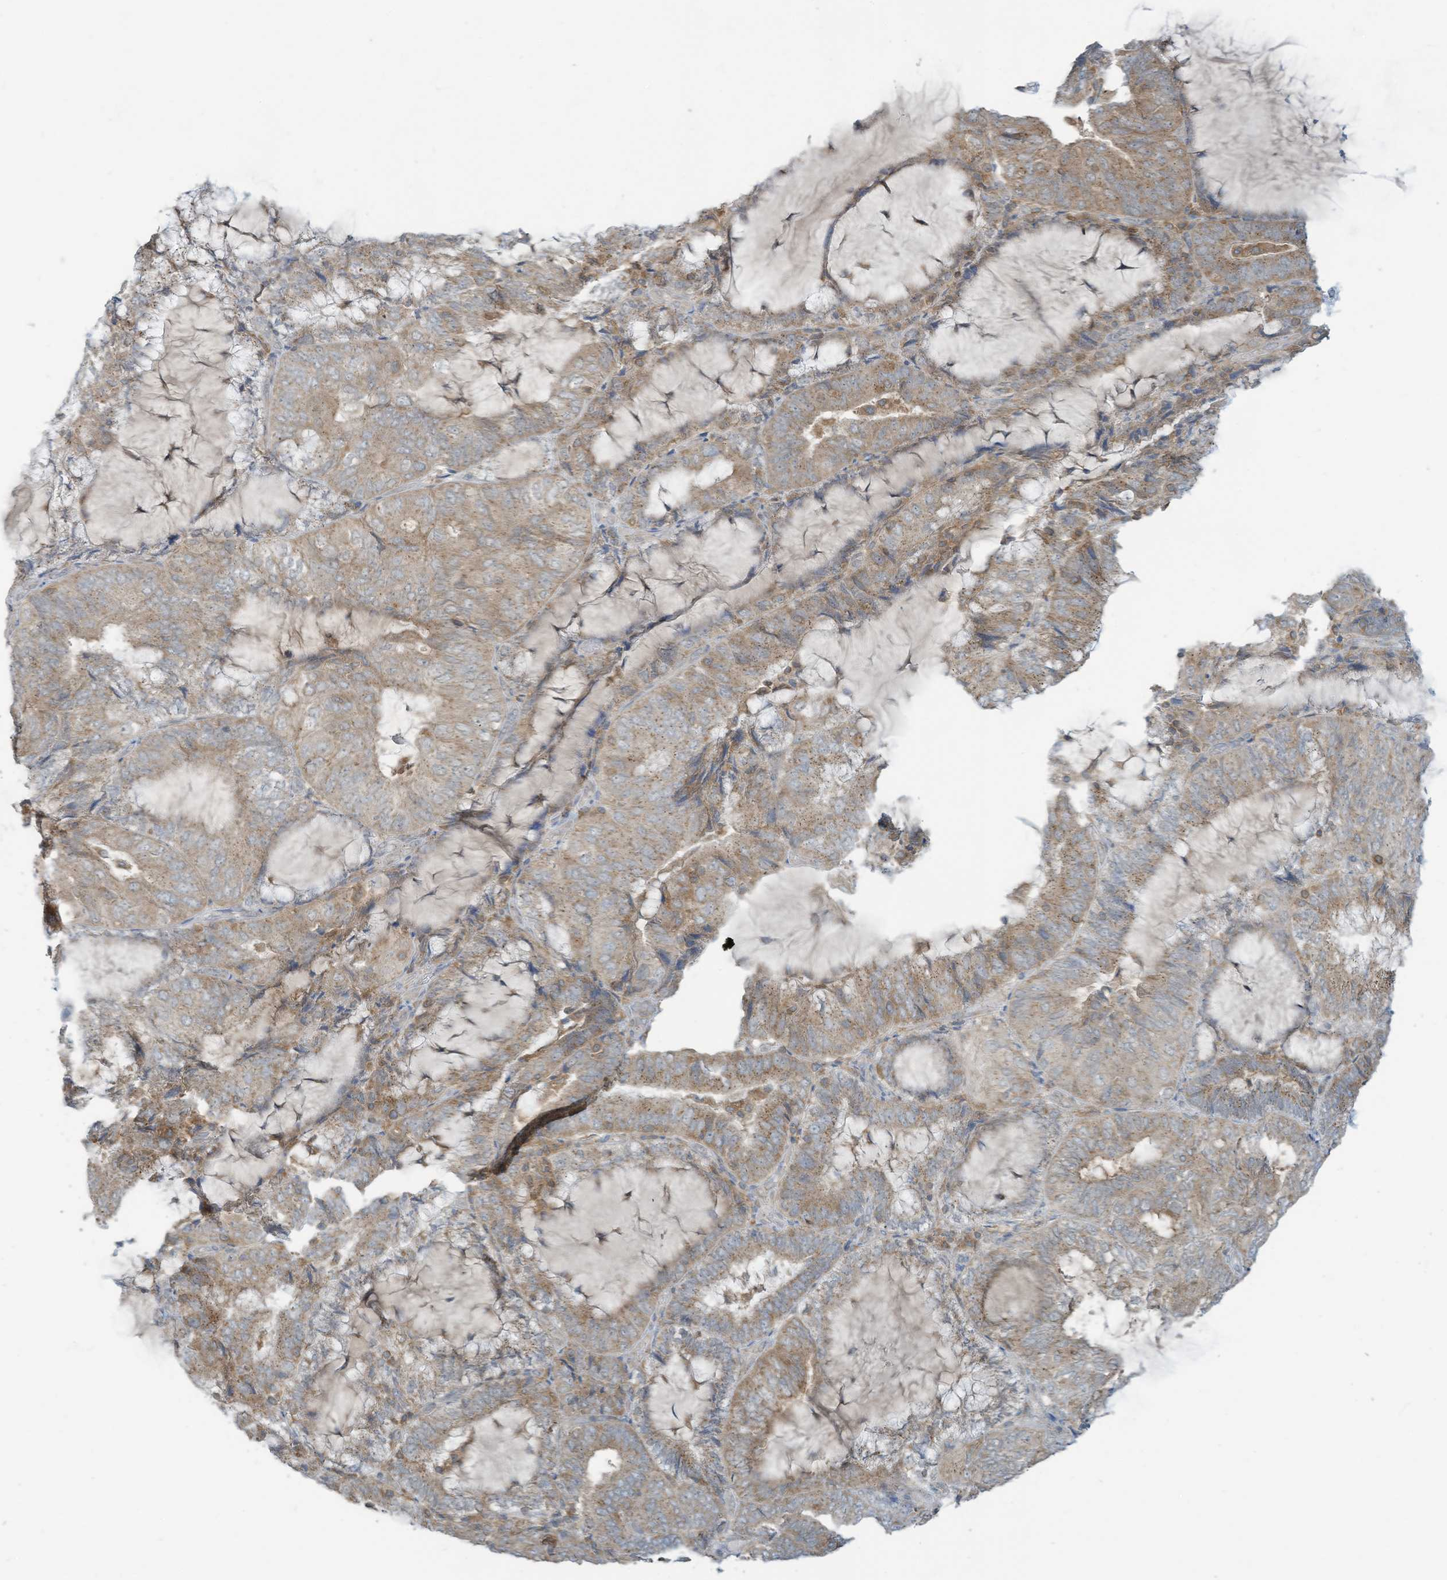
{"staining": {"intensity": "weak", "quantity": ">75%", "location": "cytoplasmic/membranous"}, "tissue": "endometrial cancer", "cell_type": "Tumor cells", "image_type": "cancer", "snomed": [{"axis": "morphology", "description": "Adenocarcinoma, NOS"}, {"axis": "topography", "description": "Endometrium"}], "caption": "IHC of human adenocarcinoma (endometrial) reveals low levels of weak cytoplasmic/membranous expression in approximately >75% of tumor cells. The protein is stained brown, and the nuclei are stained in blue (DAB (3,3'-diaminobenzidine) IHC with brightfield microscopy, high magnification).", "gene": "PARVG", "patient": {"sex": "female", "age": 81}}